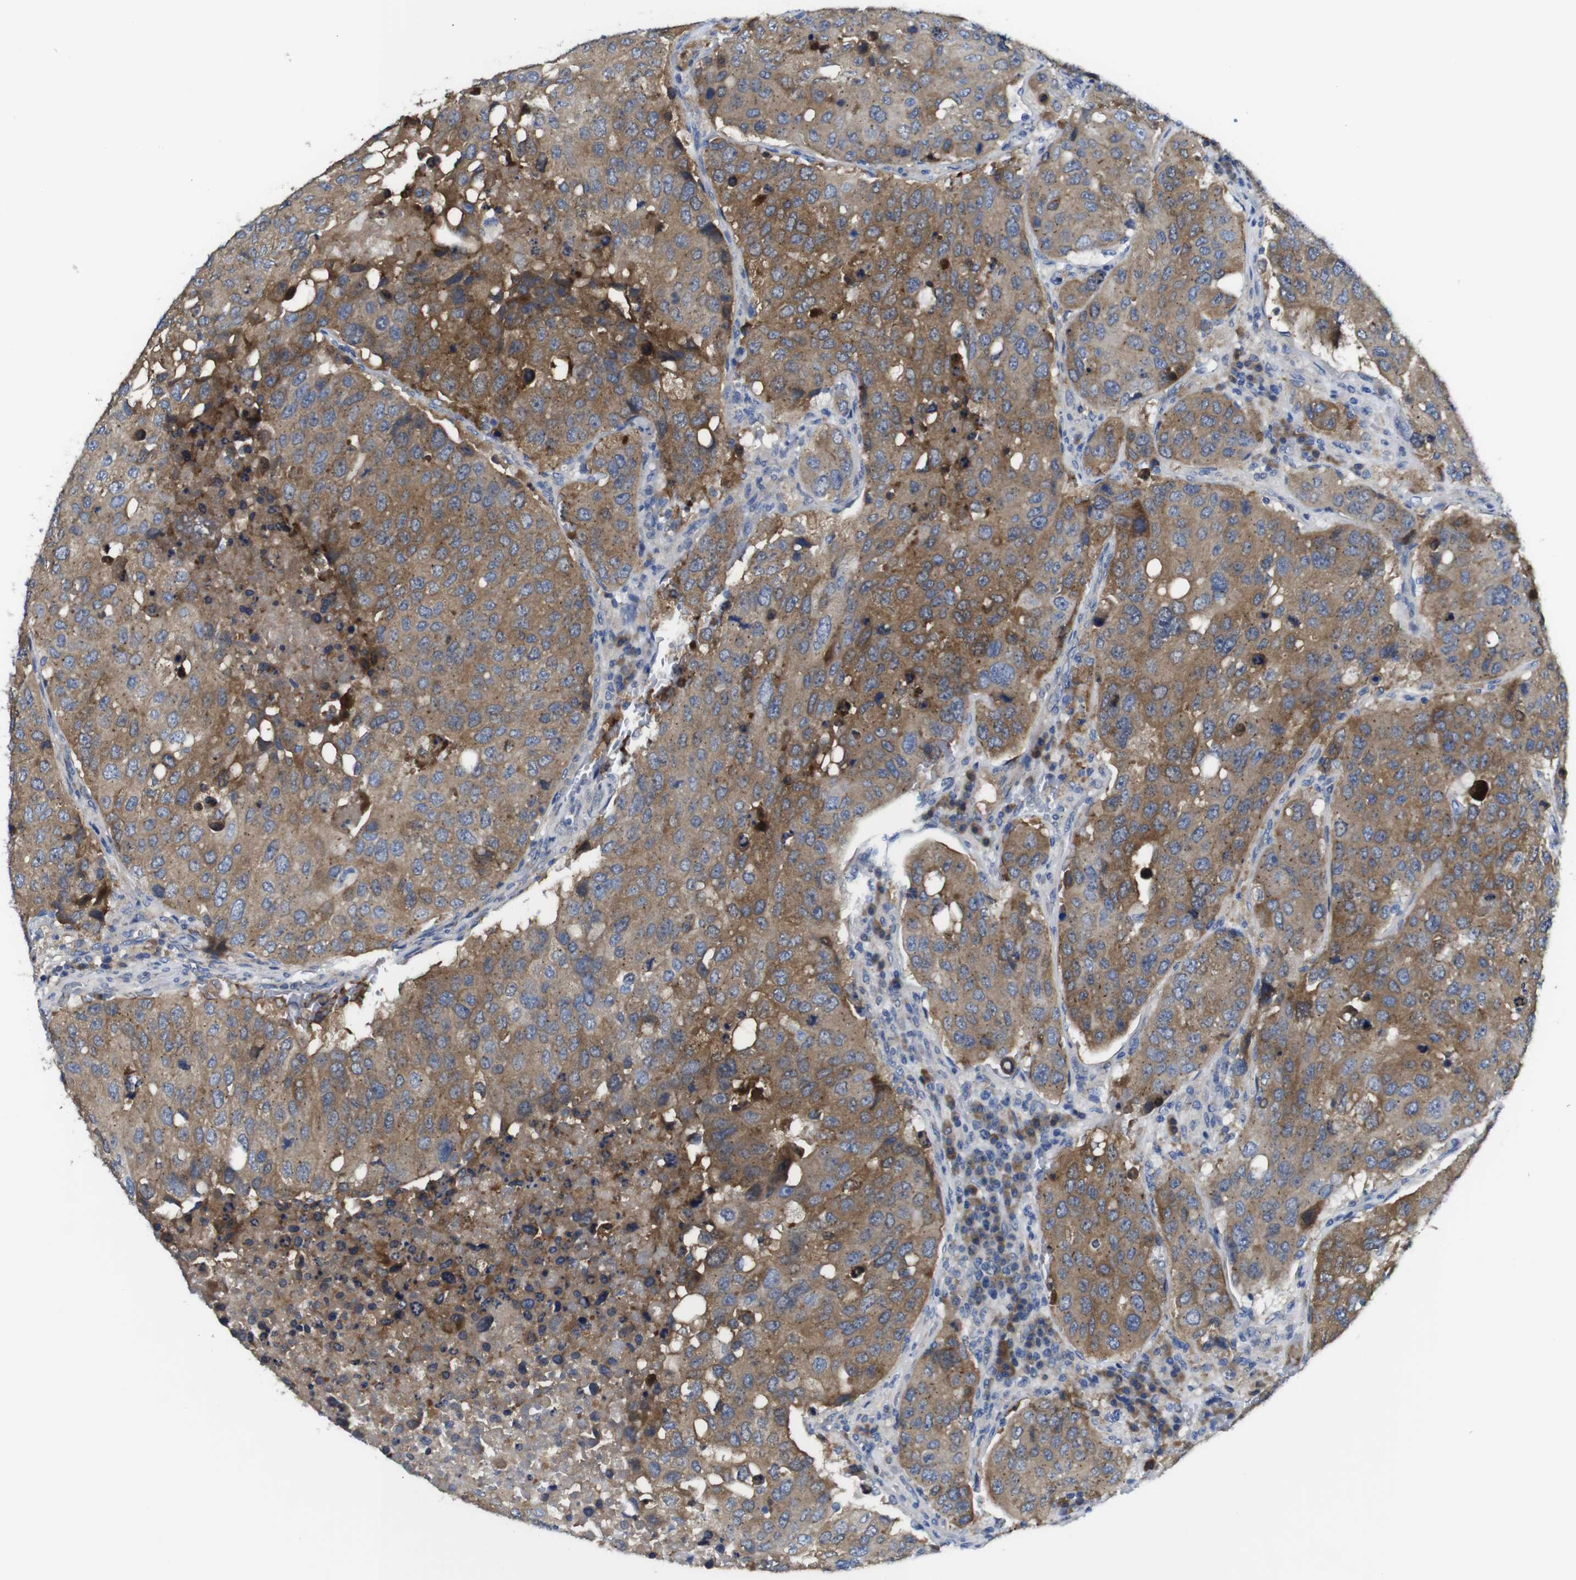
{"staining": {"intensity": "moderate", "quantity": ">75%", "location": "cytoplasmic/membranous"}, "tissue": "urothelial cancer", "cell_type": "Tumor cells", "image_type": "cancer", "snomed": [{"axis": "morphology", "description": "Urothelial carcinoma, High grade"}, {"axis": "topography", "description": "Lymph node"}, {"axis": "topography", "description": "Urinary bladder"}], "caption": "The immunohistochemical stain highlights moderate cytoplasmic/membranous positivity in tumor cells of urothelial carcinoma (high-grade) tissue. (Stains: DAB in brown, nuclei in blue, Microscopy: brightfield microscopy at high magnification).", "gene": "DDRGK1", "patient": {"sex": "male", "age": 51}}